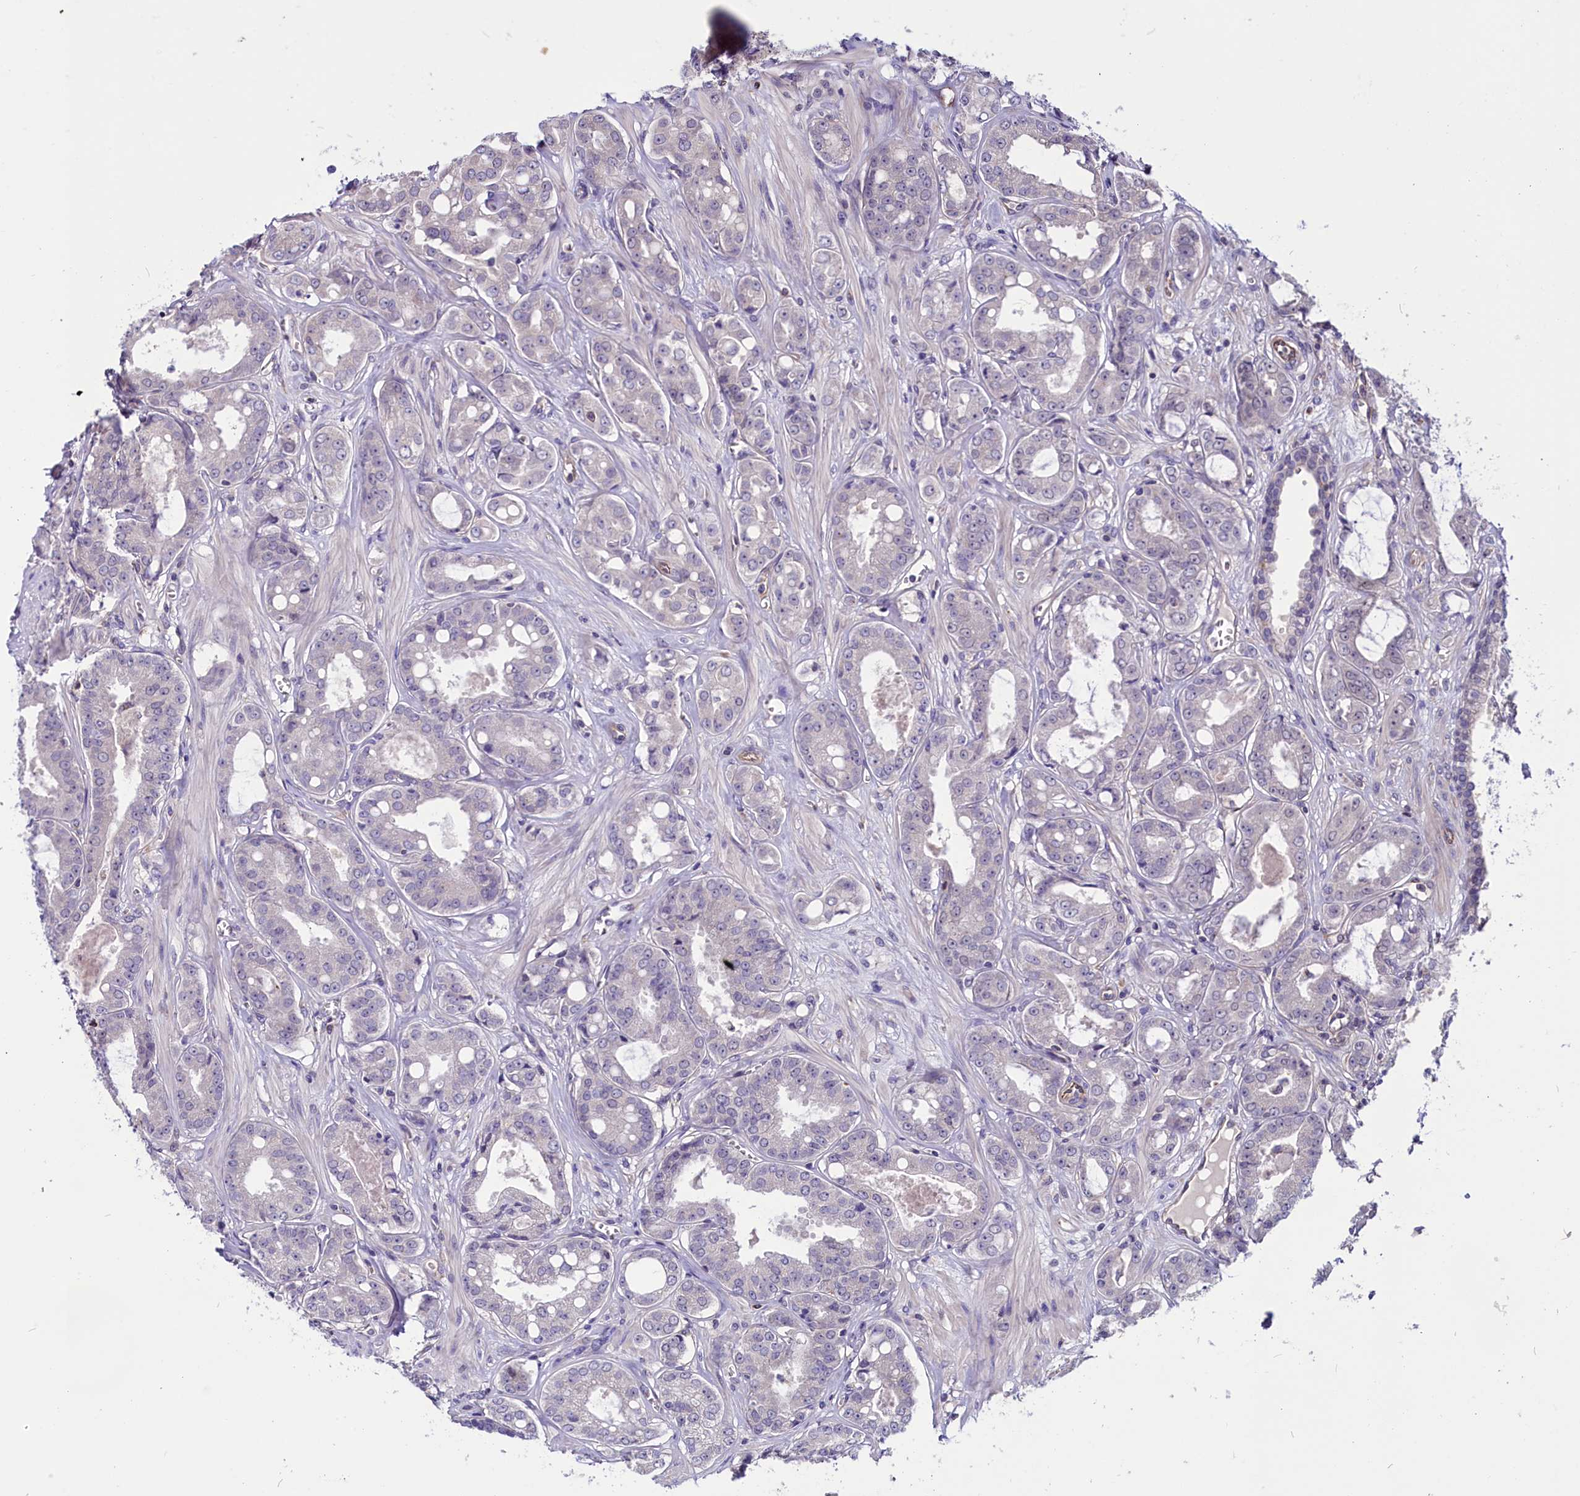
{"staining": {"intensity": "negative", "quantity": "none", "location": "none"}, "tissue": "prostate cancer", "cell_type": "Tumor cells", "image_type": "cancer", "snomed": [{"axis": "morphology", "description": "Adenocarcinoma, High grade"}, {"axis": "topography", "description": "Prostate"}], "caption": "A high-resolution micrograph shows immunohistochemistry staining of prostate cancer (high-grade adenocarcinoma), which demonstrates no significant expression in tumor cells. (Brightfield microscopy of DAB (3,3'-diaminobenzidine) immunohistochemistry at high magnification).", "gene": "PDILT", "patient": {"sex": "male", "age": 74}}